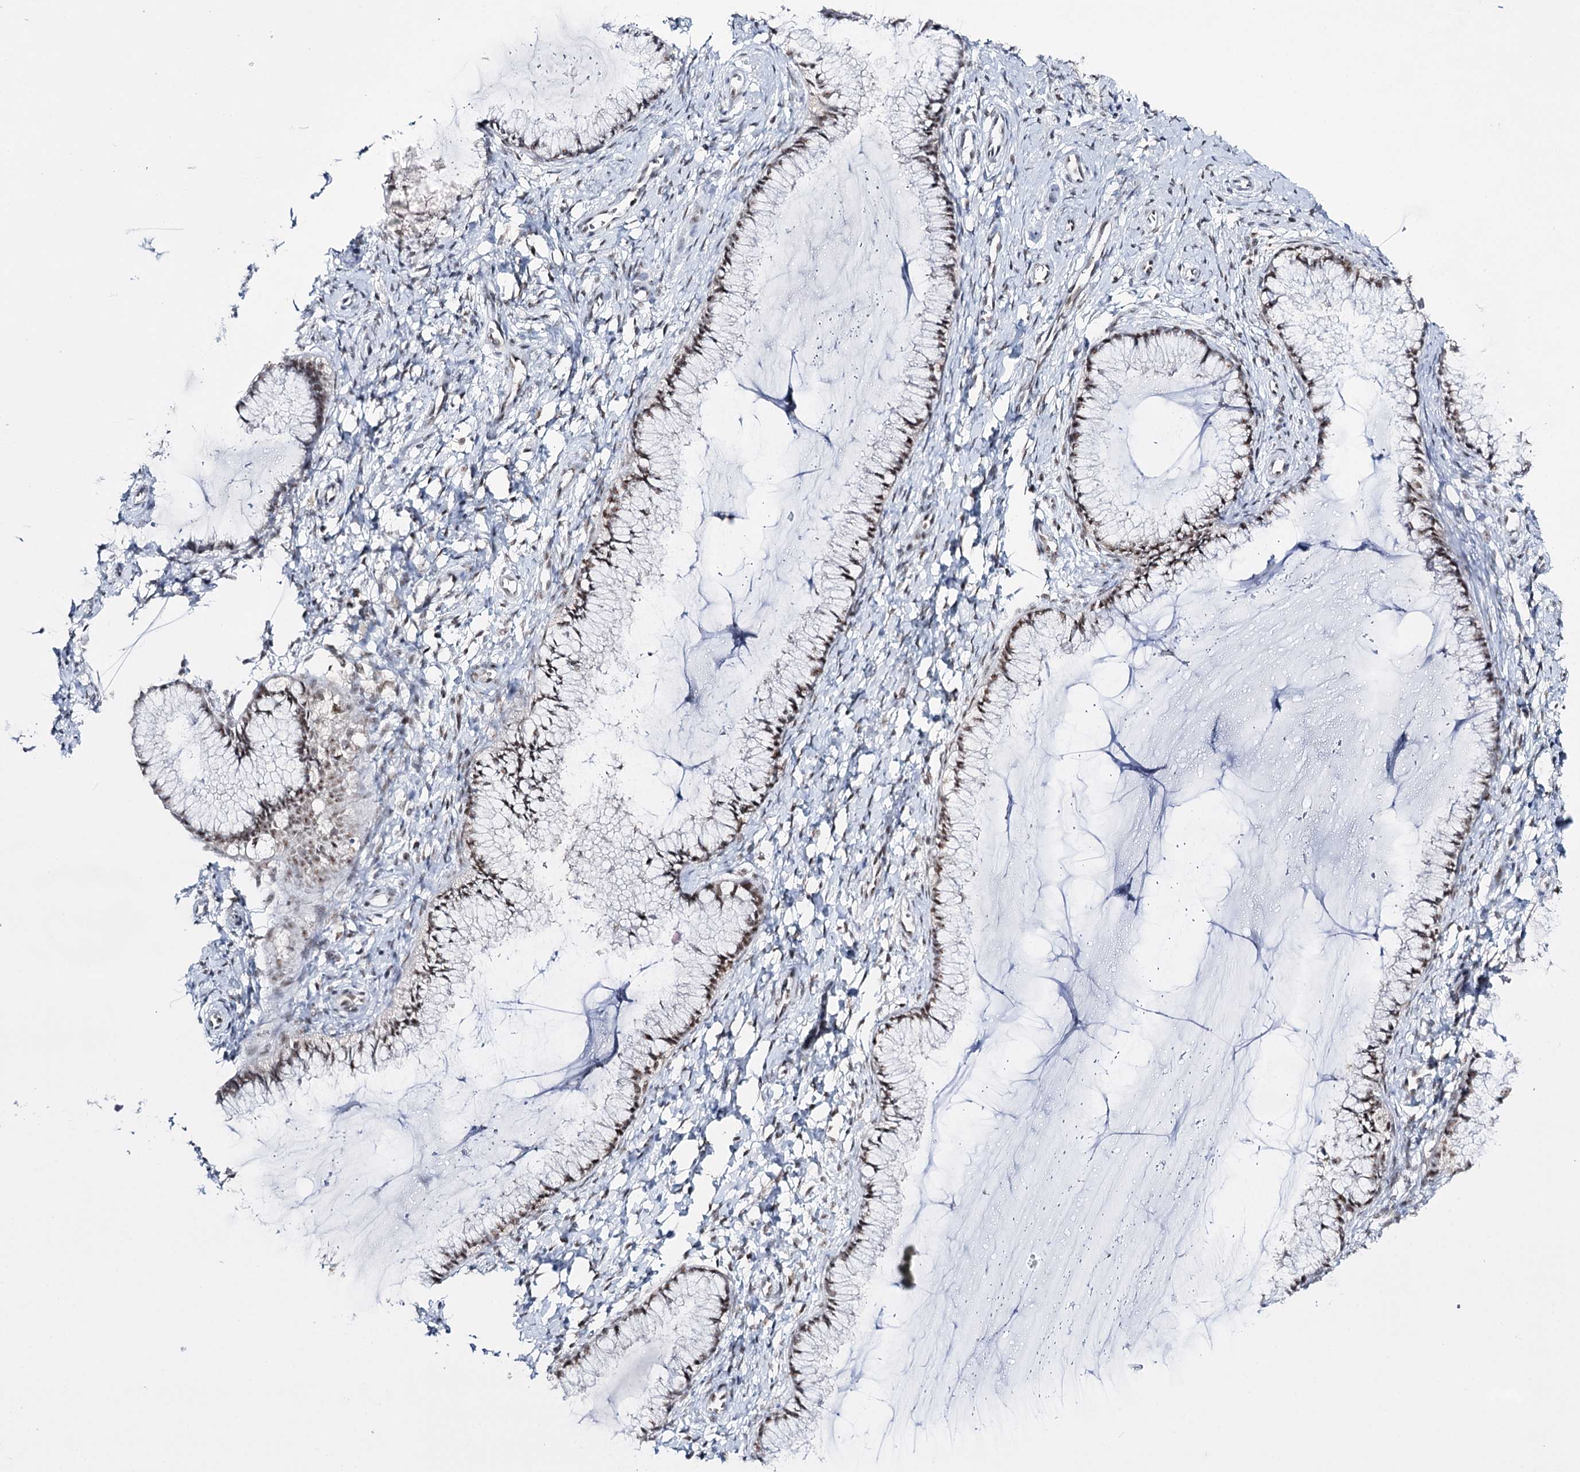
{"staining": {"intensity": "moderate", "quantity": "25%-75%", "location": "nuclear"}, "tissue": "cervix", "cell_type": "Glandular cells", "image_type": "normal", "snomed": [{"axis": "morphology", "description": "Normal tissue, NOS"}, {"axis": "morphology", "description": "Adenocarcinoma, NOS"}, {"axis": "topography", "description": "Cervix"}], "caption": "High-magnification brightfield microscopy of unremarkable cervix stained with DAB (3,3'-diaminobenzidine) (brown) and counterstained with hematoxylin (blue). glandular cells exhibit moderate nuclear expression is identified in about25%-75% of cells.", "gene": "PRPF40A", "patient": {"sex": "female", "age": 29}}